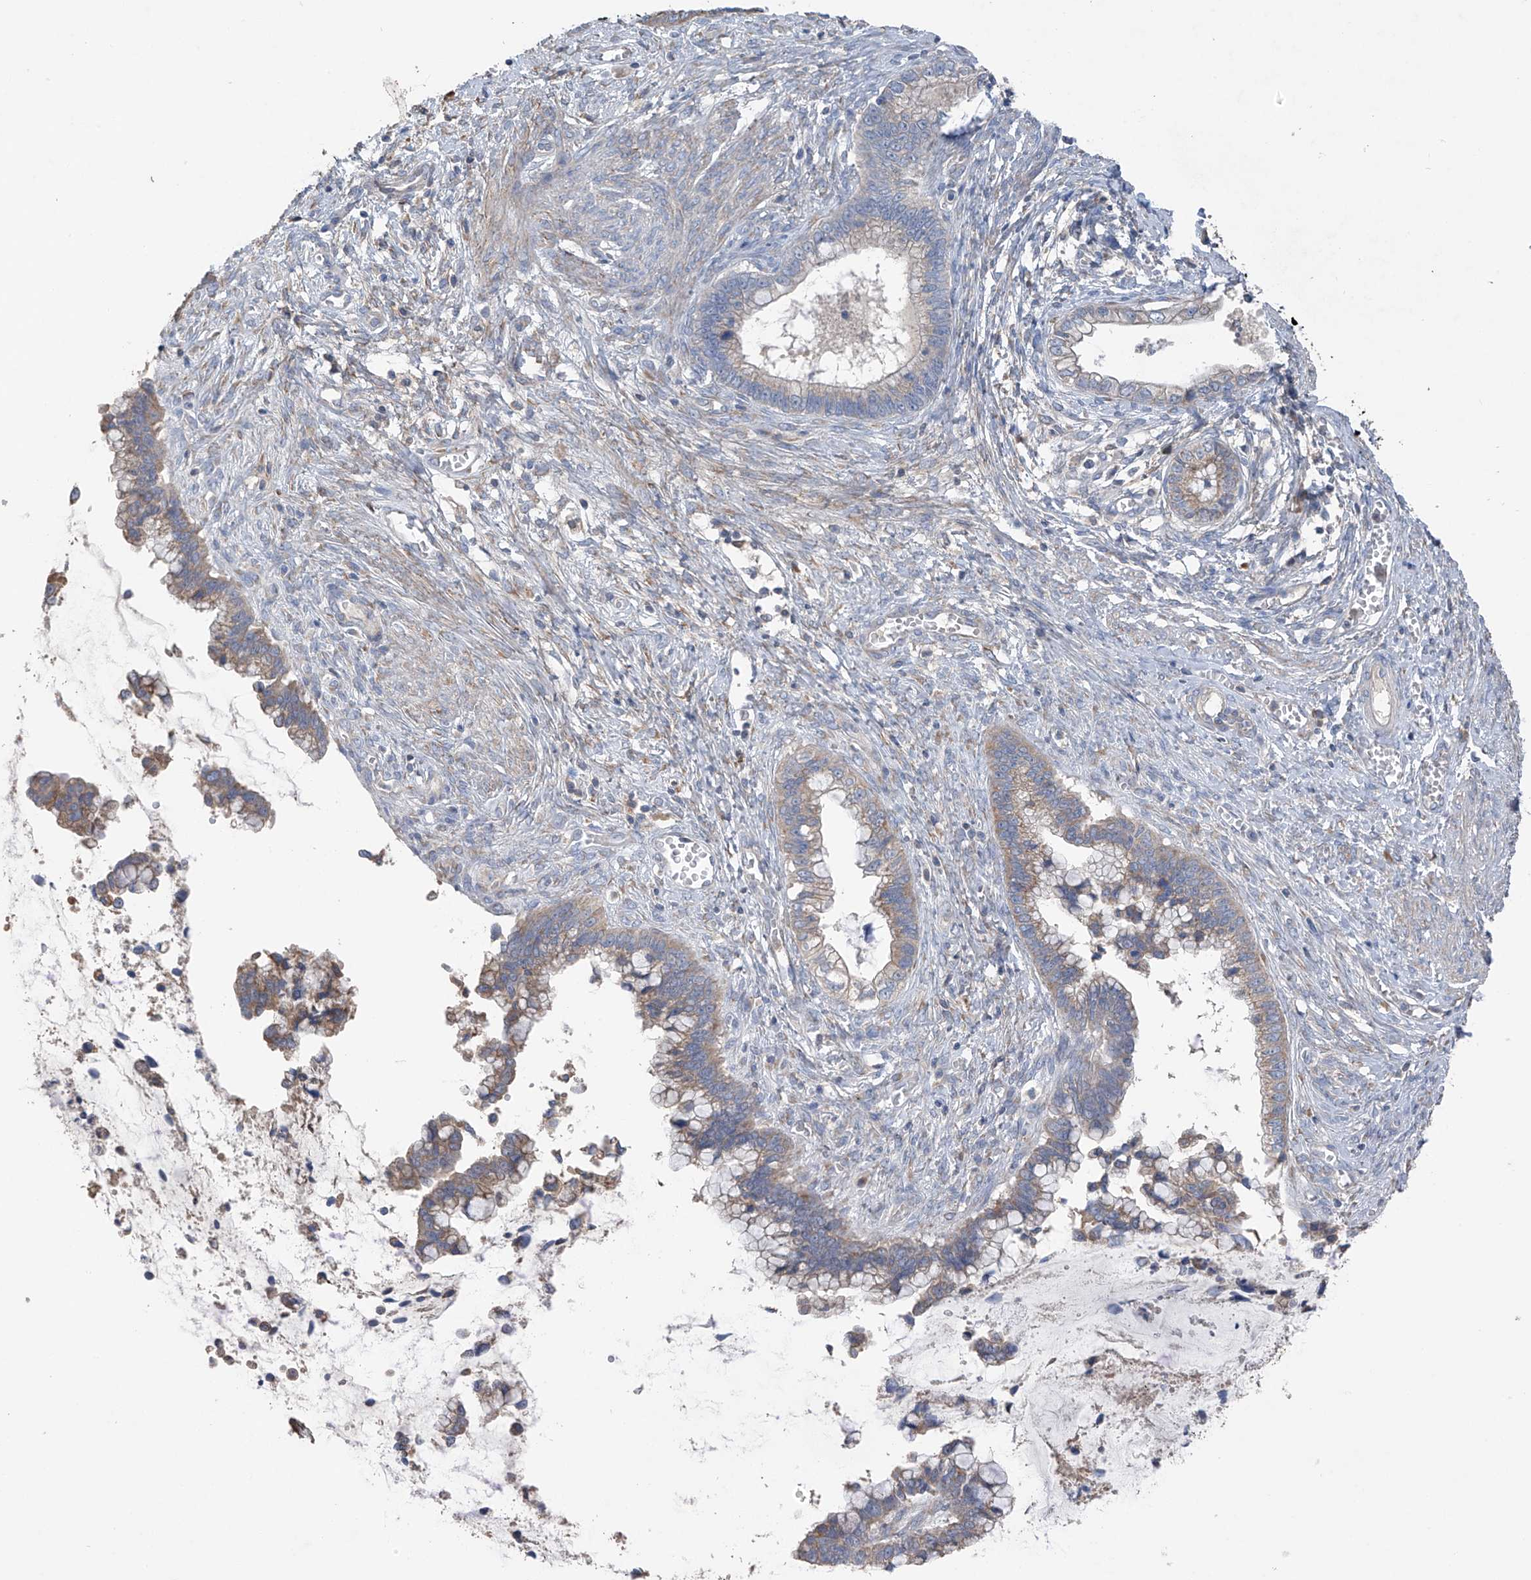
{"staining": {"intensity": "weak", "quantity": "25%-75%", "location": "cytoplasmic/membranous"}, "tissue": "cervical cancer", "cell_type": "Tumor cells", "image_type": "cancer", "snomed": [{"axis": "morphology", "description": "Adenocarcinoma, NOS"}, {"axis": "topography", "description": "Cervix"}], "caption": "Adenocarcinoma (cervical) stained for a protein (brown) exhibits weak cytoplasmic/membranous positive expression in about 25%-75% of tumor cells.", "gene": "GALNTL6", "patient": {"sex": "female", "age": 44}}